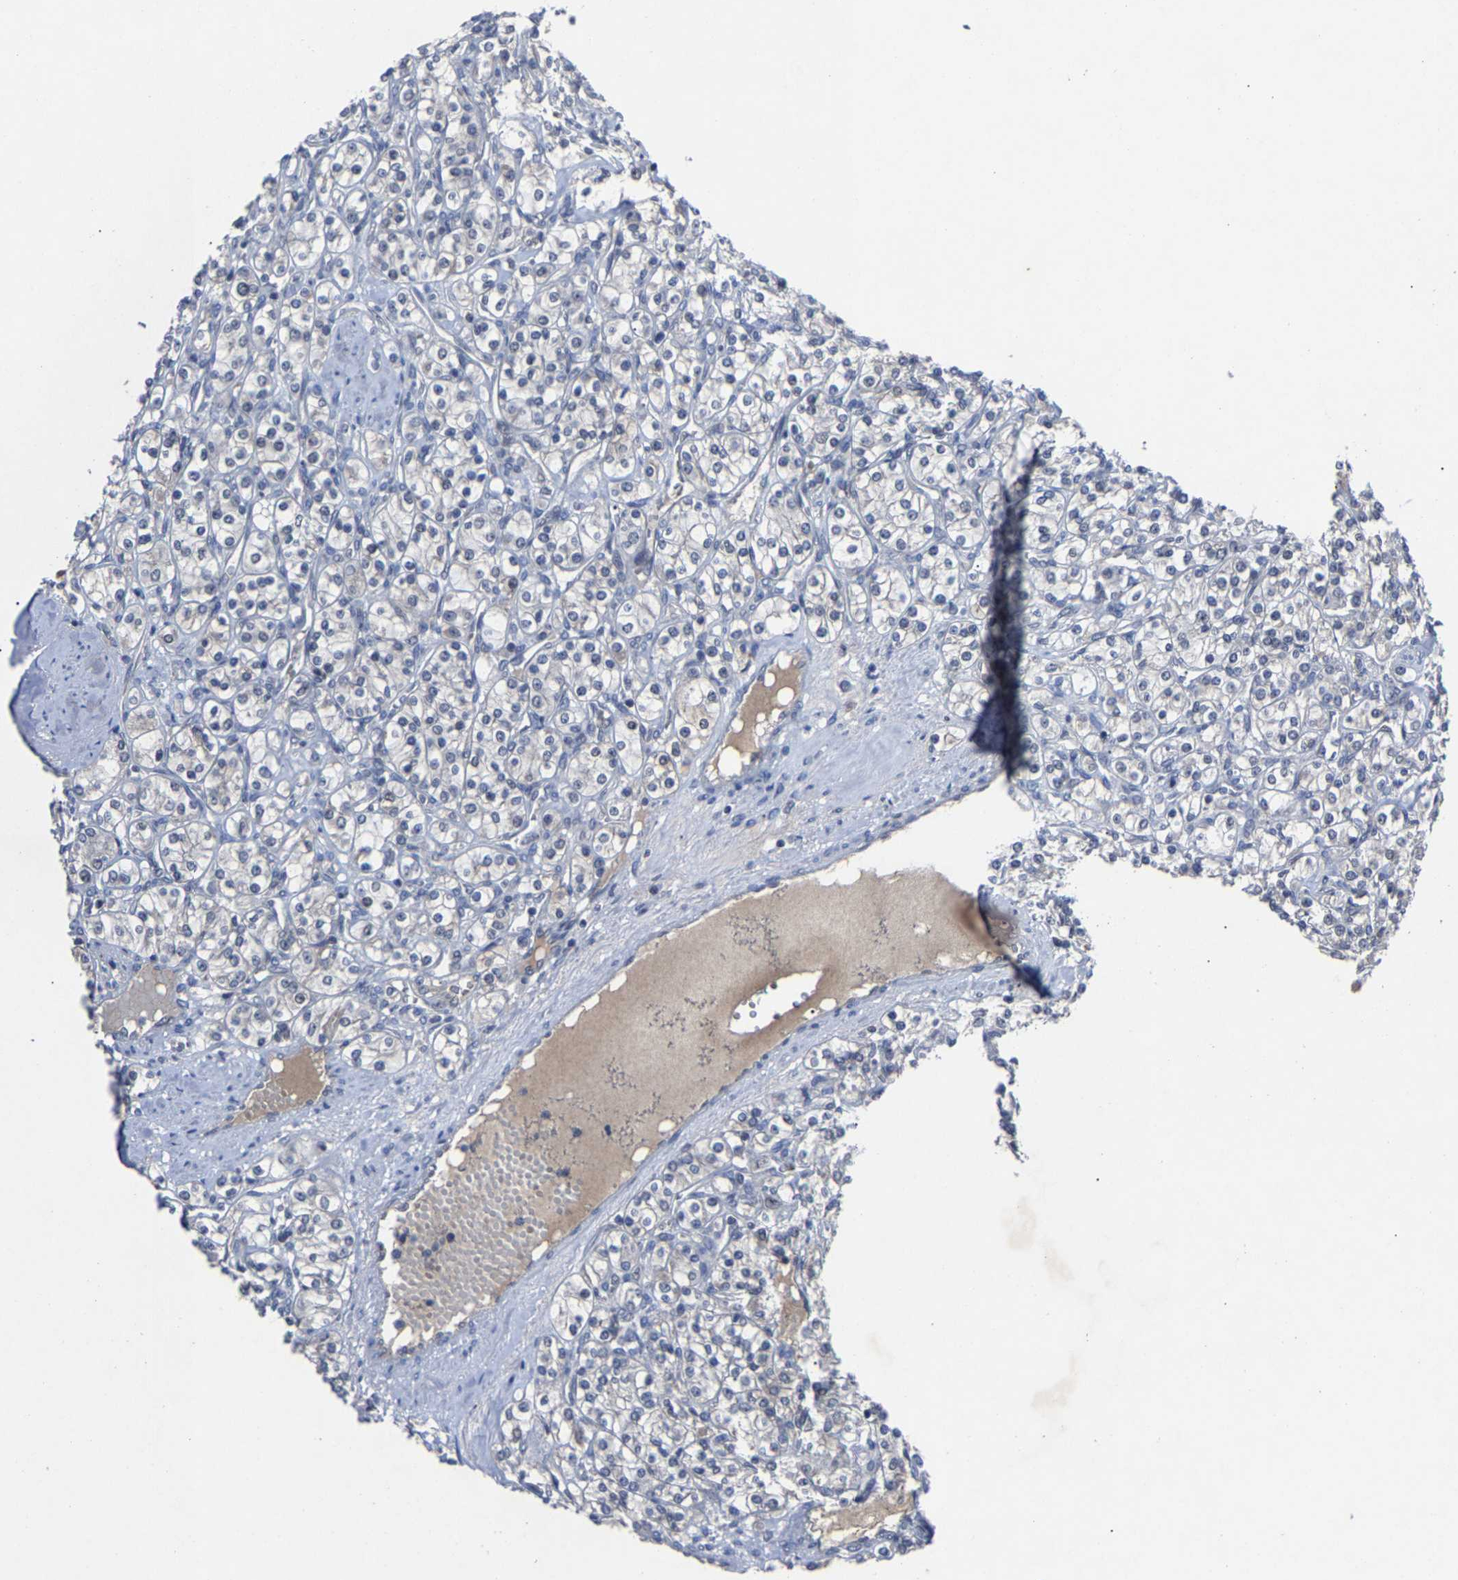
{"staining": {"intensity": "negative", "quantity": "none", "location": "none"}, "tissue": "renal cancer", "cell_type": "Tumor cells", "image_type": "cancer", "snomed": [{"axis": "morphology", "description": "Adenocarcinoma, NOS"}, {"axis": "topography", "description": "Kidney"}], "caption": "IHC of human adenocarcinoma (renal) displays no expression in tumor cells.", "gene": "LSM8", "patient": {"sex": "male", "age": 77}}